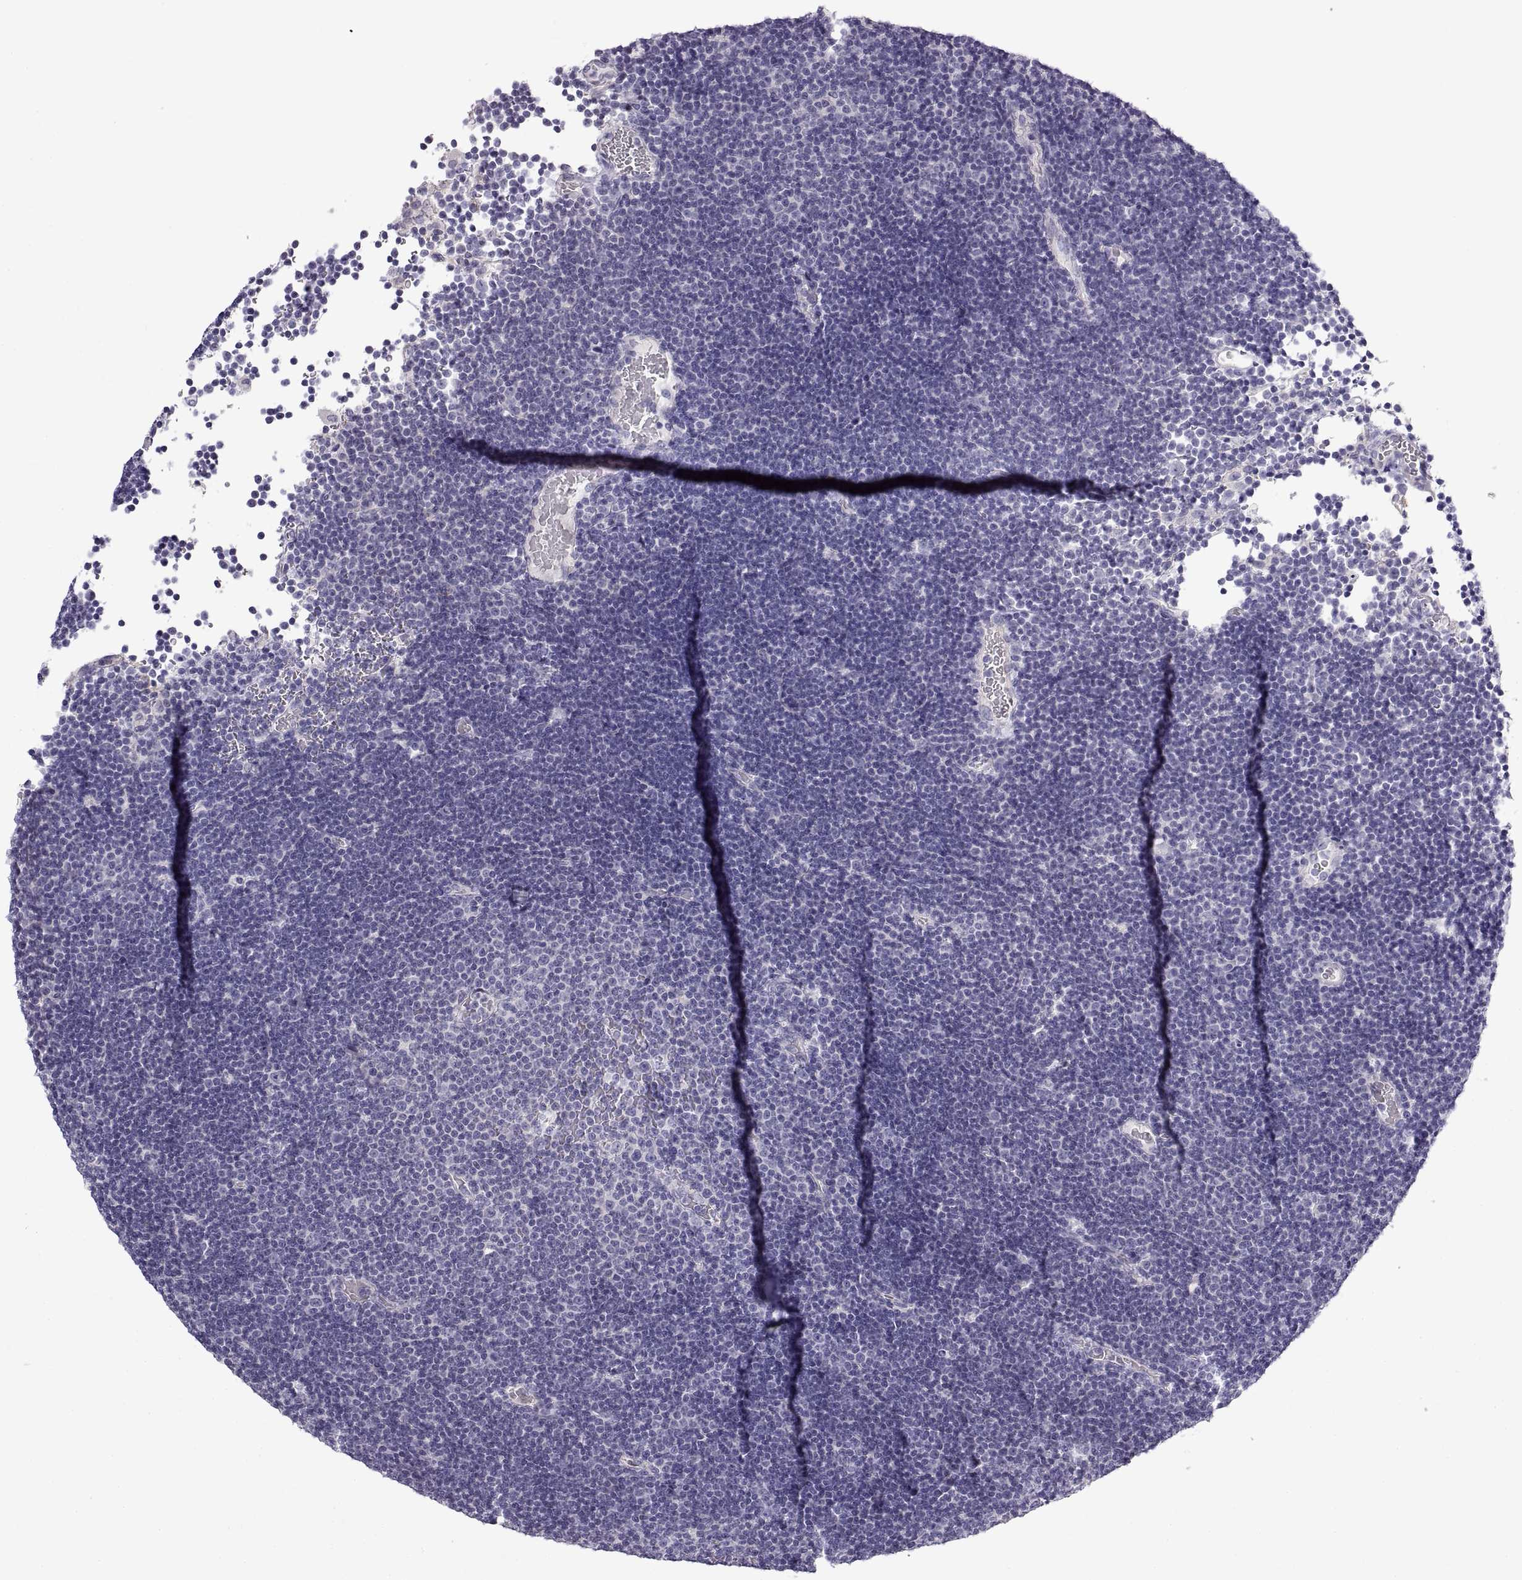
{"staining": {"intensity": "negative", "quantity": "none", "location": "none"}, "tissue": "lymphoma", "cell_type": "Tumor cells", "image_type": "cancer", "snomed": [{"axis": "morphology", "description": "Malignant lymphoma, non-Hodgkin's type, Low grade"}, {"axis": "topography", "description": "Brain"}], "caption": "Tumor cells show no significant protein expression in malignant lymphoma, non-Hodgkin's type (low-grade).", "gene": "CRYBB3", "patient": {"sex": "female", "age": 66}}